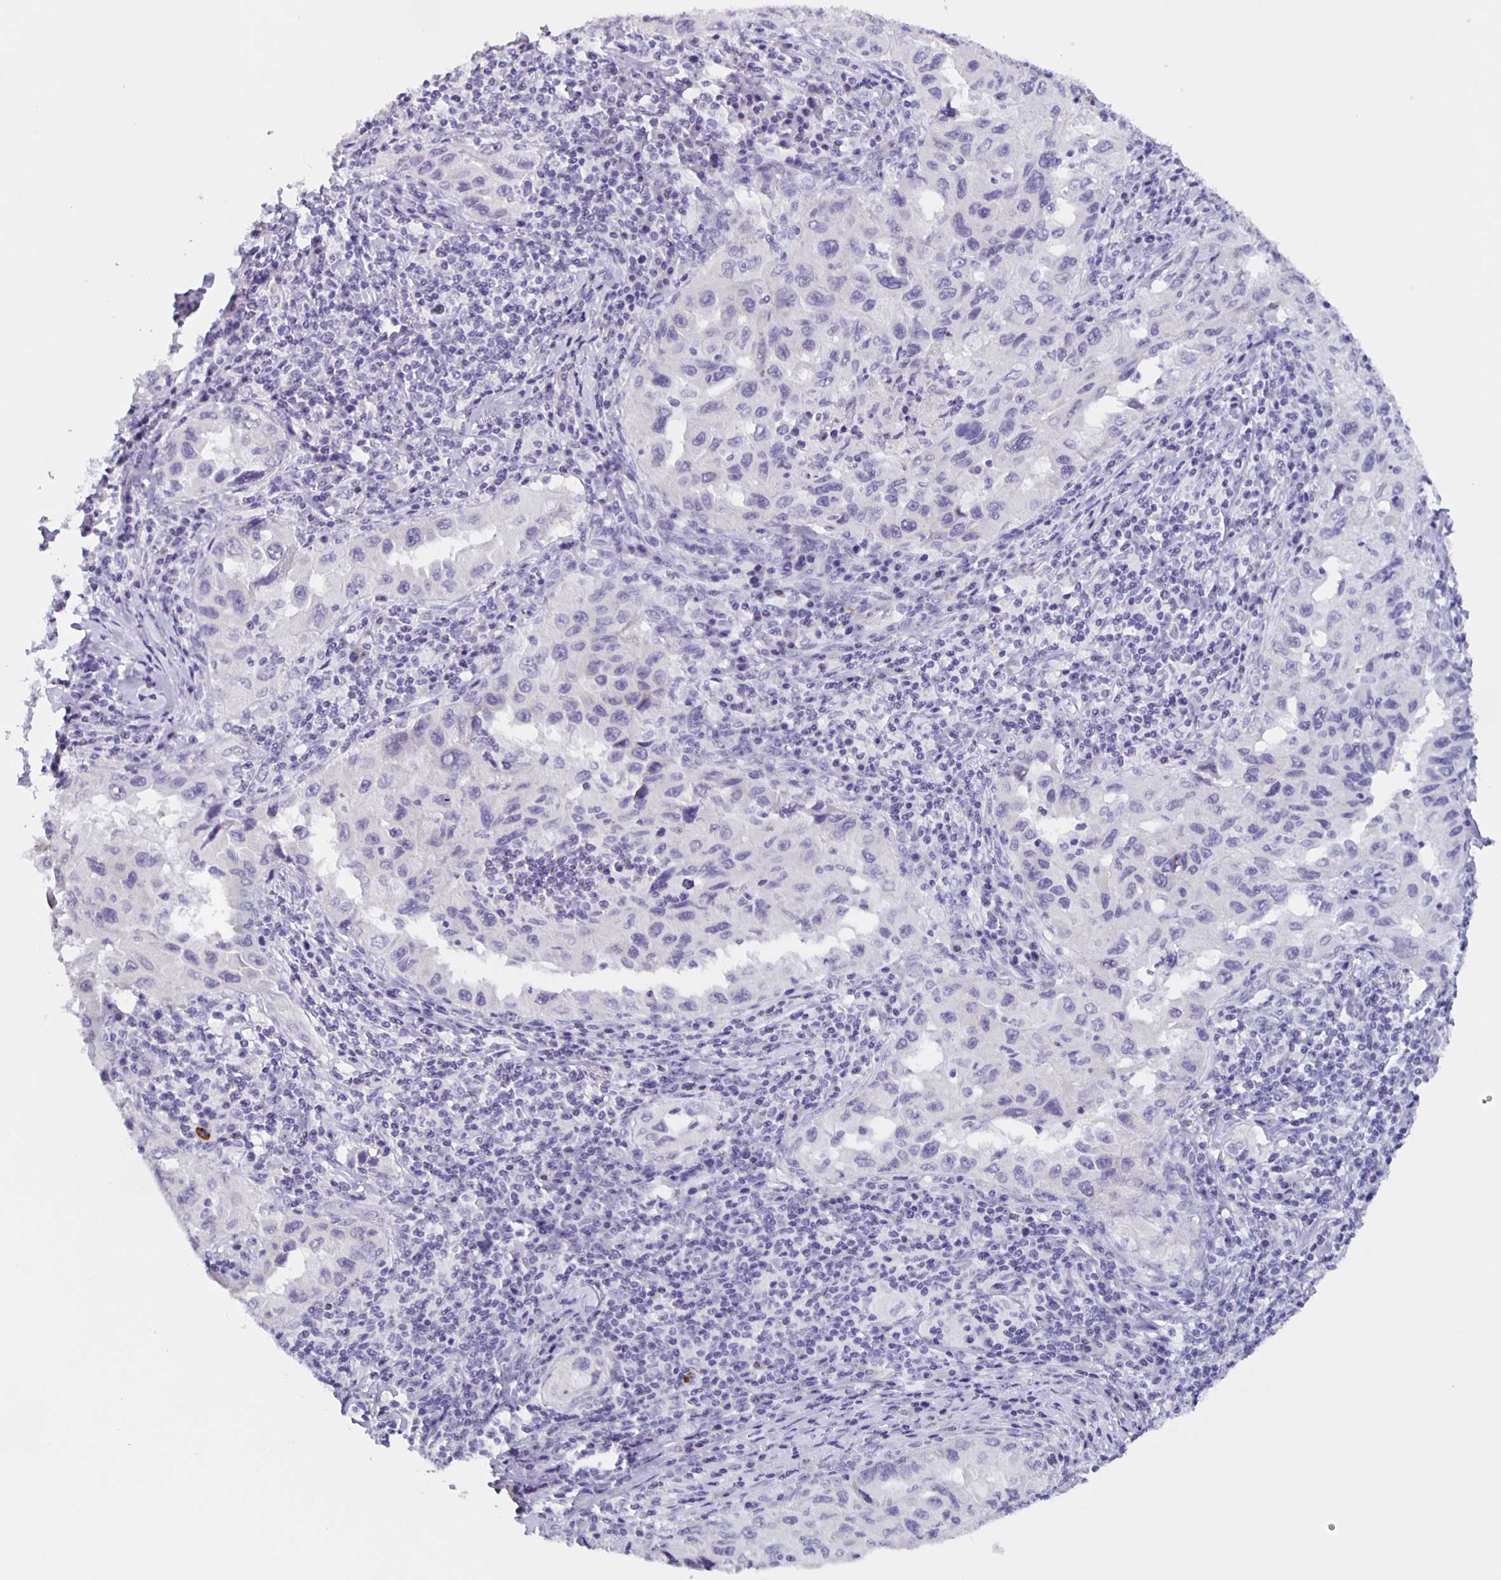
{"staining": {"intensity": "negative", "quantity": "none", "location": "none"}, "tissue": "lung cancer", "cell_type": "Tumor cells", "image_type": "cancer", "snomed": [{"axis": "morphology", "description": "Adenocarcinoma, NOS"}, {"axis": "topography", "description": "Lung"}], "caption": "The histopathology image reveals no significant staining in tumor cells of lung adenocarcinoma.", "gene": "SLC12A3", "patient": {"sex": "female", "age": 73}}